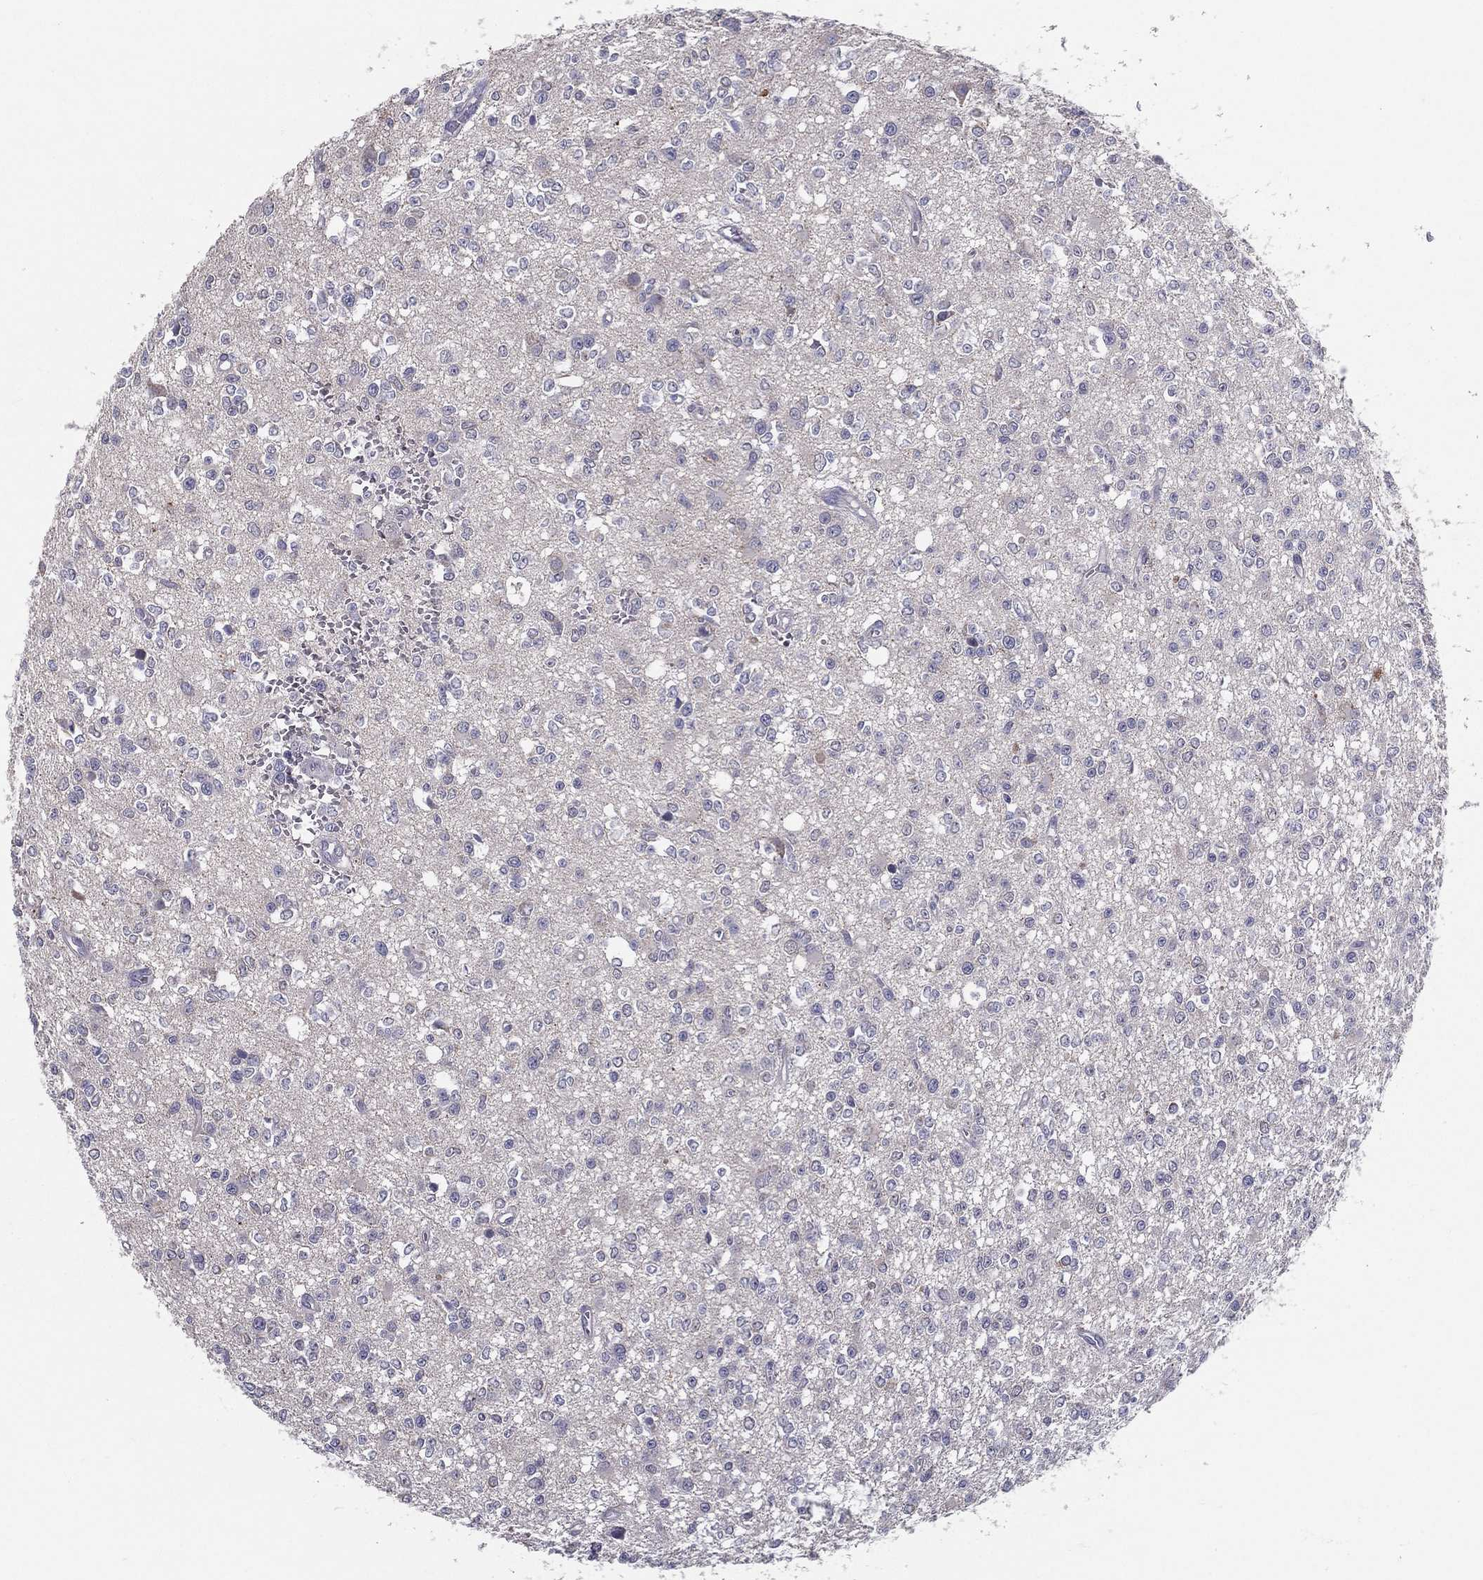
{"staining": {"intensity": "negative", "quantity": "none", "location": "none"}, "tissue": "glioma", "cell_type": "Tumor cells", "image_type": "cancer", "snomed": [{"axis": "morphology", "description": "Glioma, malignant, Low grade"}, {"axis": "topography", "description": "Brain"}], "caption": "Low-grade glioma (malignant) was stained to show a protein in brown. There is no significant expression in tumor cells.", "gene": "PCSK1", "patient": {"sex": "female", "age": 45}}